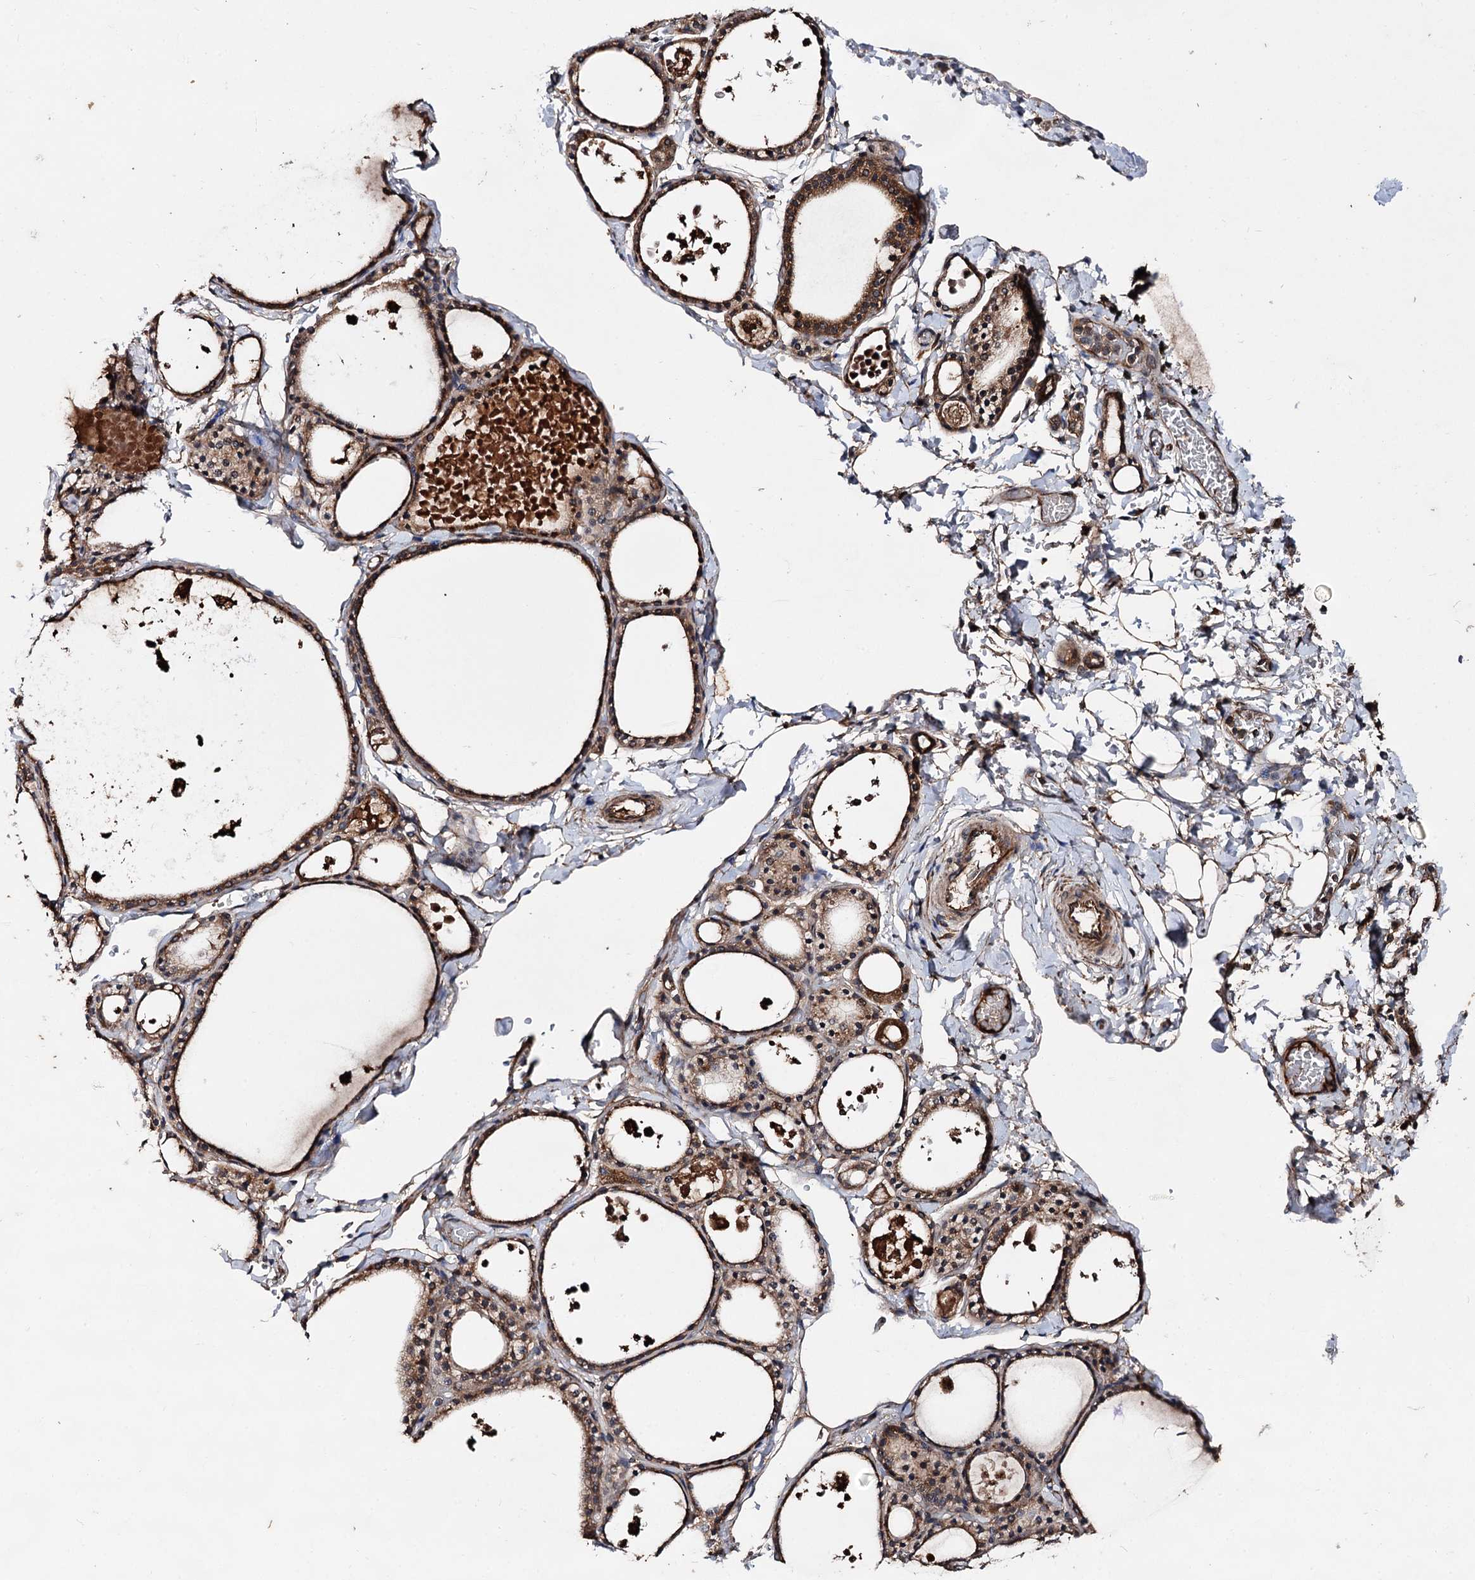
{"staining": {"intensity": "moderate", "quantity": ">75%", "location": "cytoplasmic/membranous"}, "tissue": "thyroid gland", "cell_type": "Glandular cells", "image_type": "normal", "snomed": [{"axis": "morphology", "description": "Normal tissue, NOS"}, {"axis": "topography", "description": "Thyroid gland"}], "caption": "IHC staining of benign thyroid gland, which shows medium levels of moderate cytoplasmic/membranous staining in about >75% of glandular cells indicating moderate cytoplasmic/membranous protein expression. The staining was performed using DAB (brown) for protein detection and nuclei were counterstained in hematoxylin (blue).", "gene": "TEX9", "patient": {"sex": "male", "age": 56}}